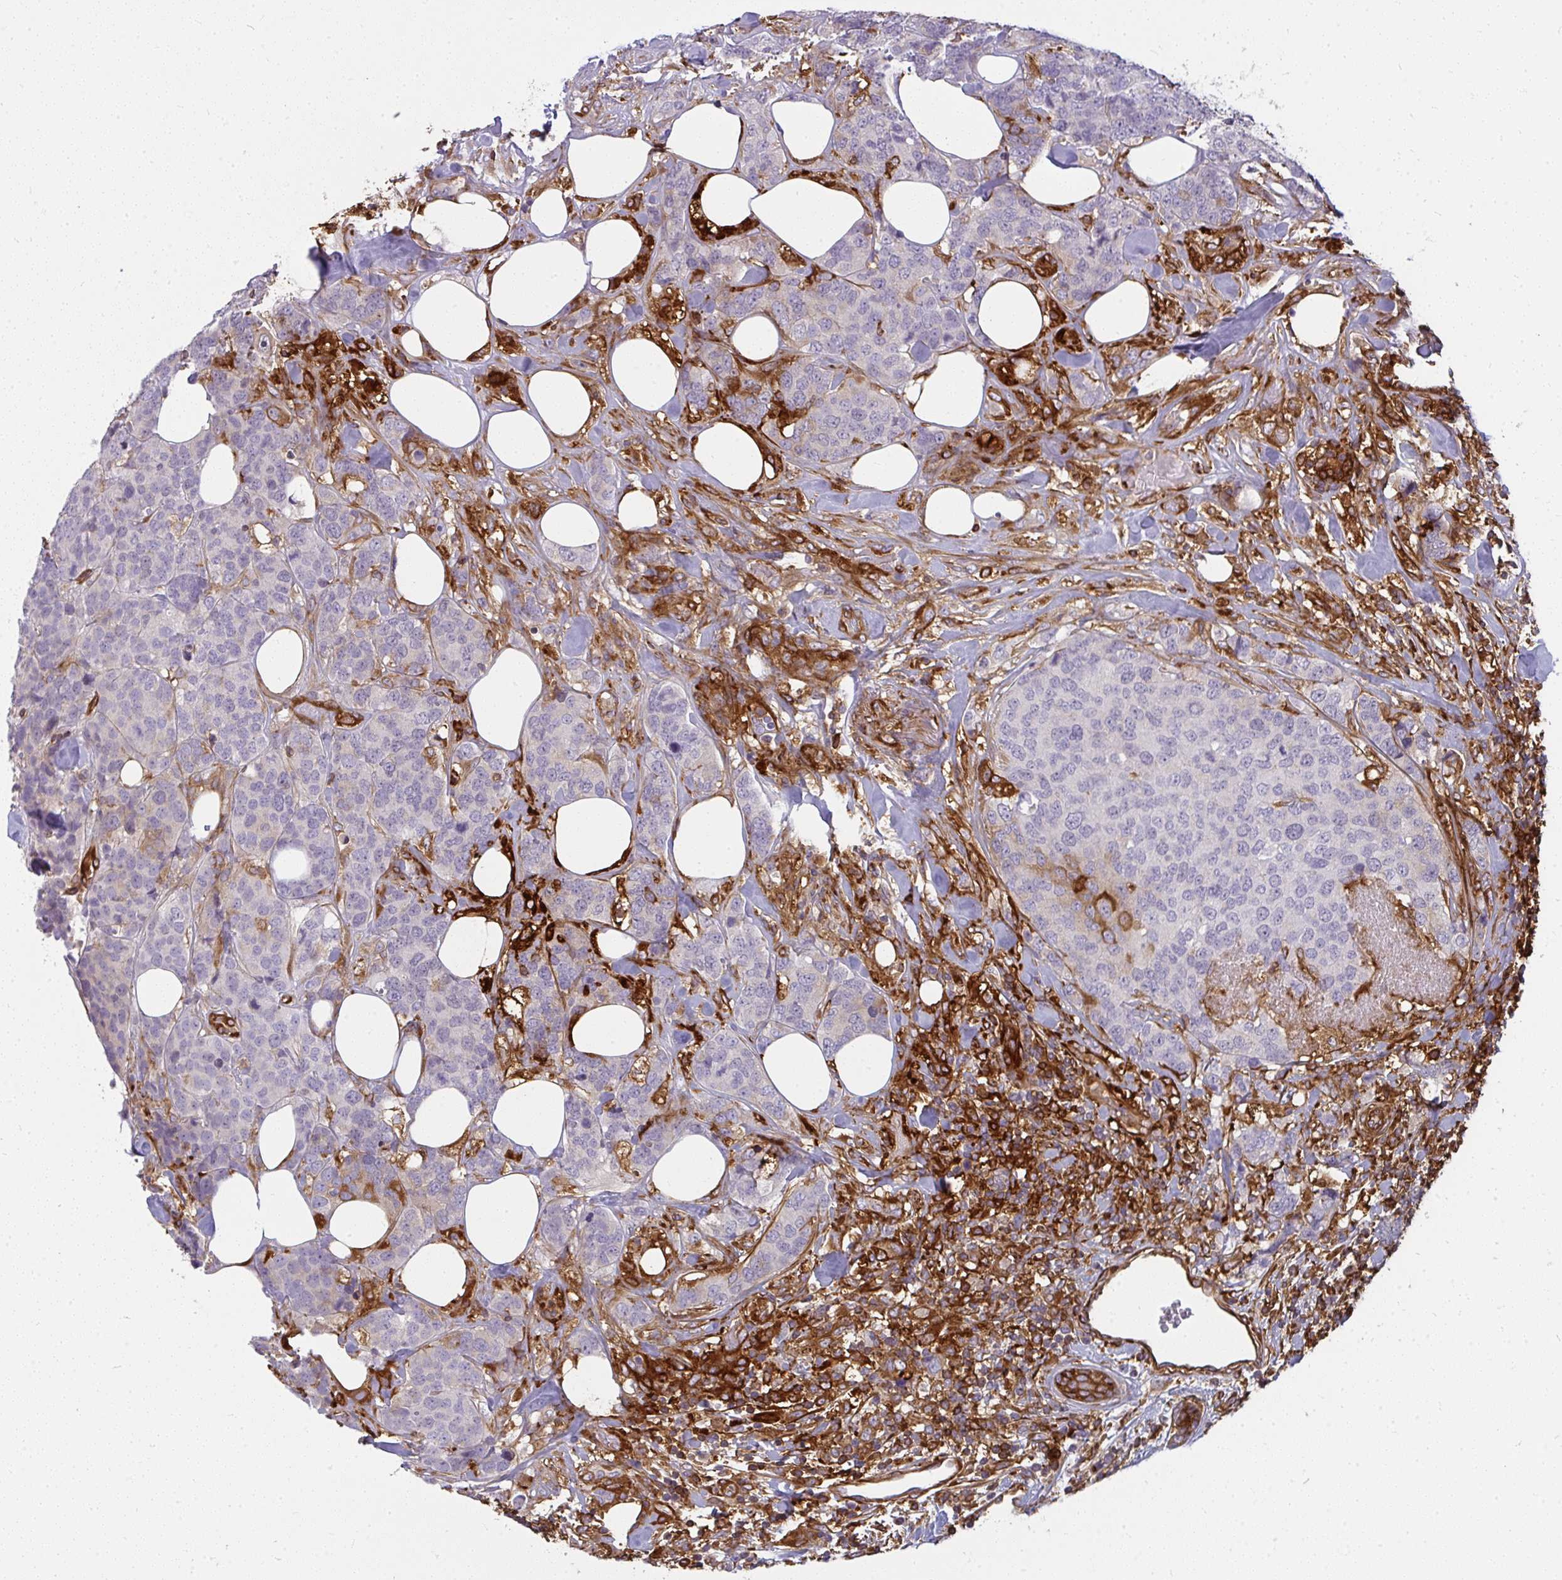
{"staining": {"intensity": "negative", "quantity": "none", "location": "none"}, "tissue": "breast cancer", "cell_type": "Tumor cells", "image_type": "cancer", "snomed": [{"axis": "morphology", "description": "Lobular carcinoma"}, {"axis": "topography", "description": "Breast"}], "caption": "Breast cancer was stained to show a protein in brown. There is no significant positivity in tumor cells.", "gene": "IFIT3", "patient": {"sex": "female", "age": 59}}